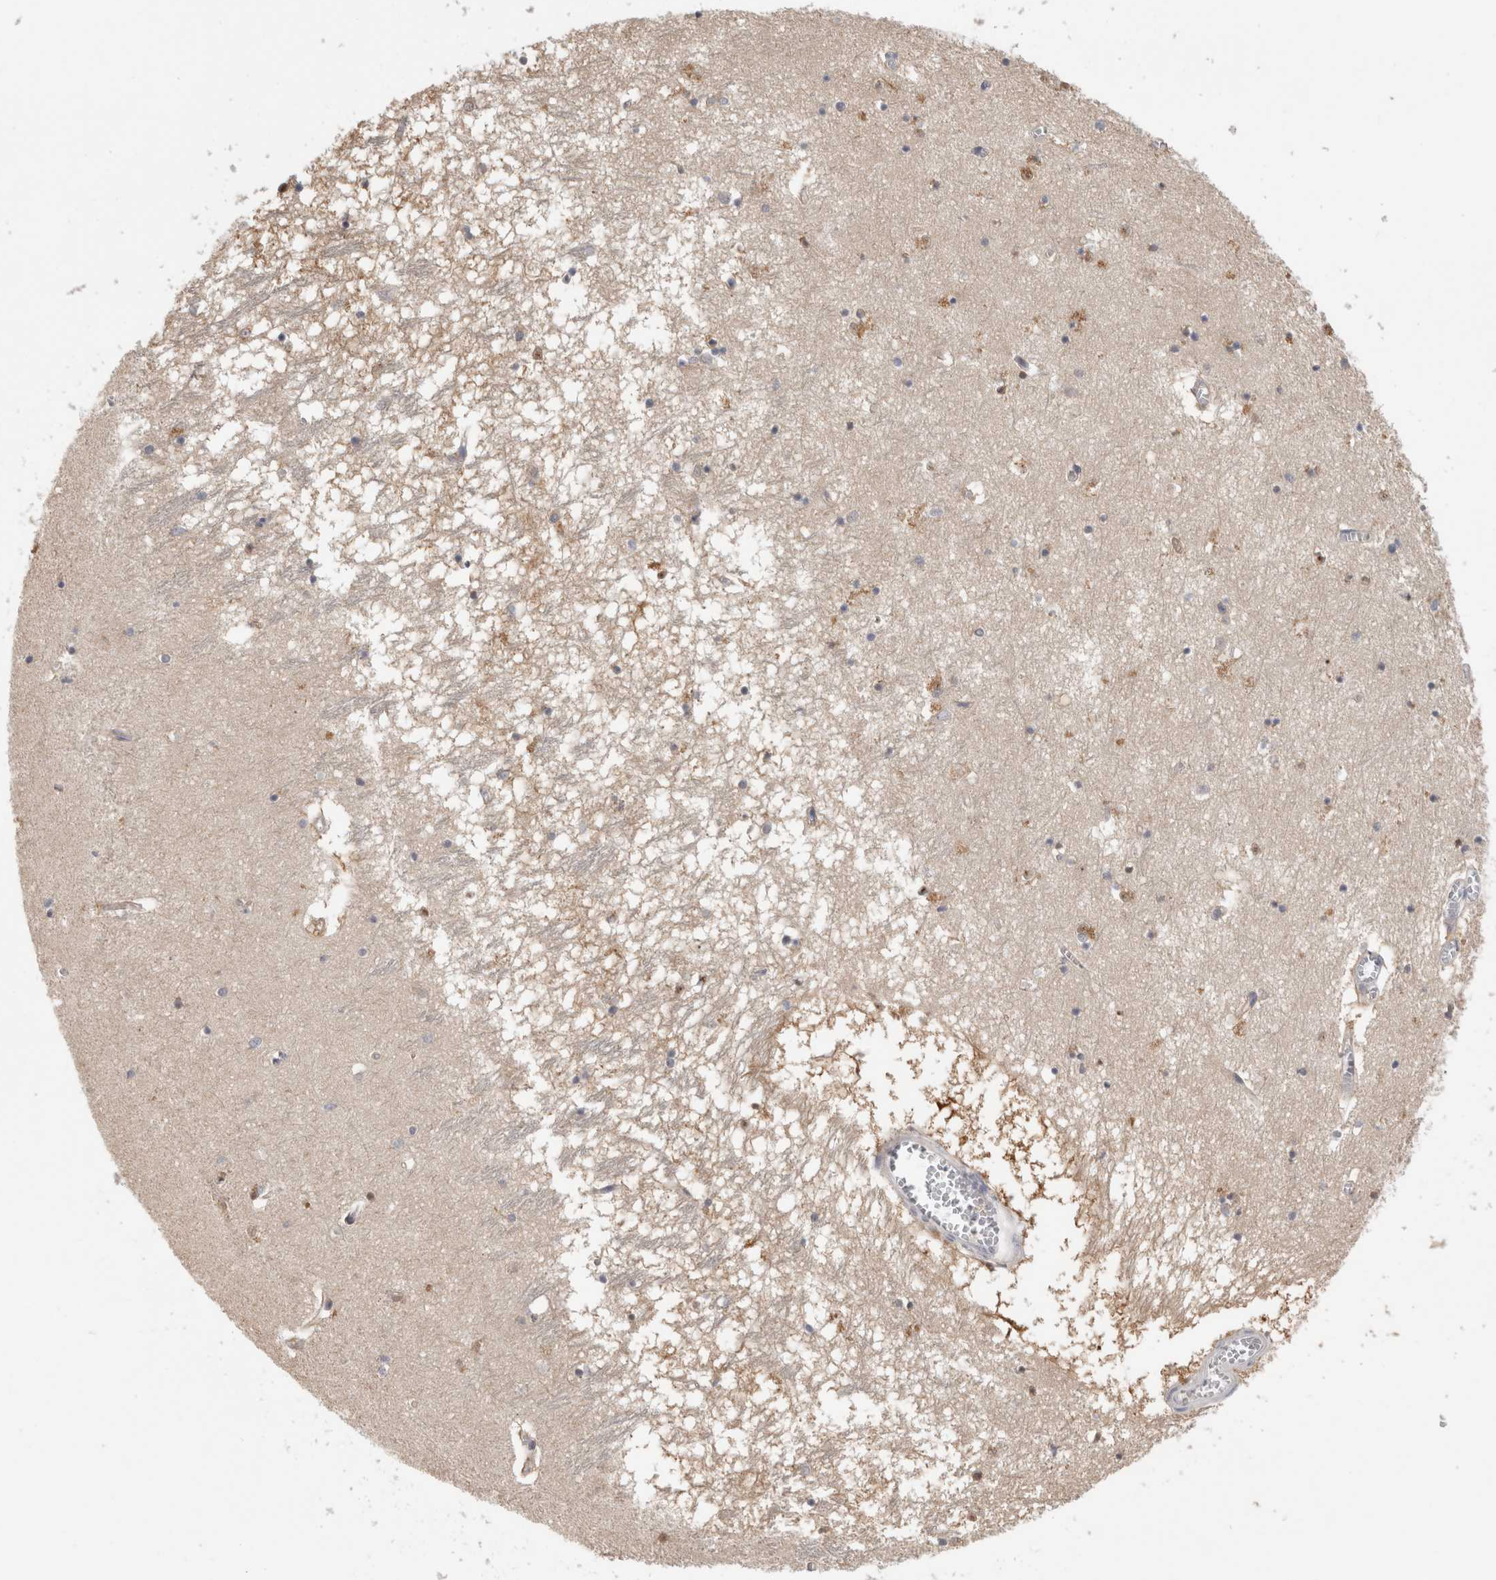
{"staining": {"intensity": "moderate", "quantity": "<25%", "location": "cytoplasmic/membranous,nuclear"}, "tissue": "hippocampus", "cell_type": "Glial cells", "image_type": "normal", "snomed": [{"axis": "morphology", "description": "Normal tissue, NOS"}, {"axis": "topography", "description": "Hippocampus"}], "caption": "Protein analysis of unremarkable hippocampus shows moderate cytoplasmic/membranous,nuclear positivity in approximately <25% of glial cells. Using DAB (3,3'-diaminobenzidine) (brown) and hematoxylin (blue) stains, captured at high magnification using brightfield microscopy.", "gene": "PIGP", "patient": {"sex": "male", "age": 70}}